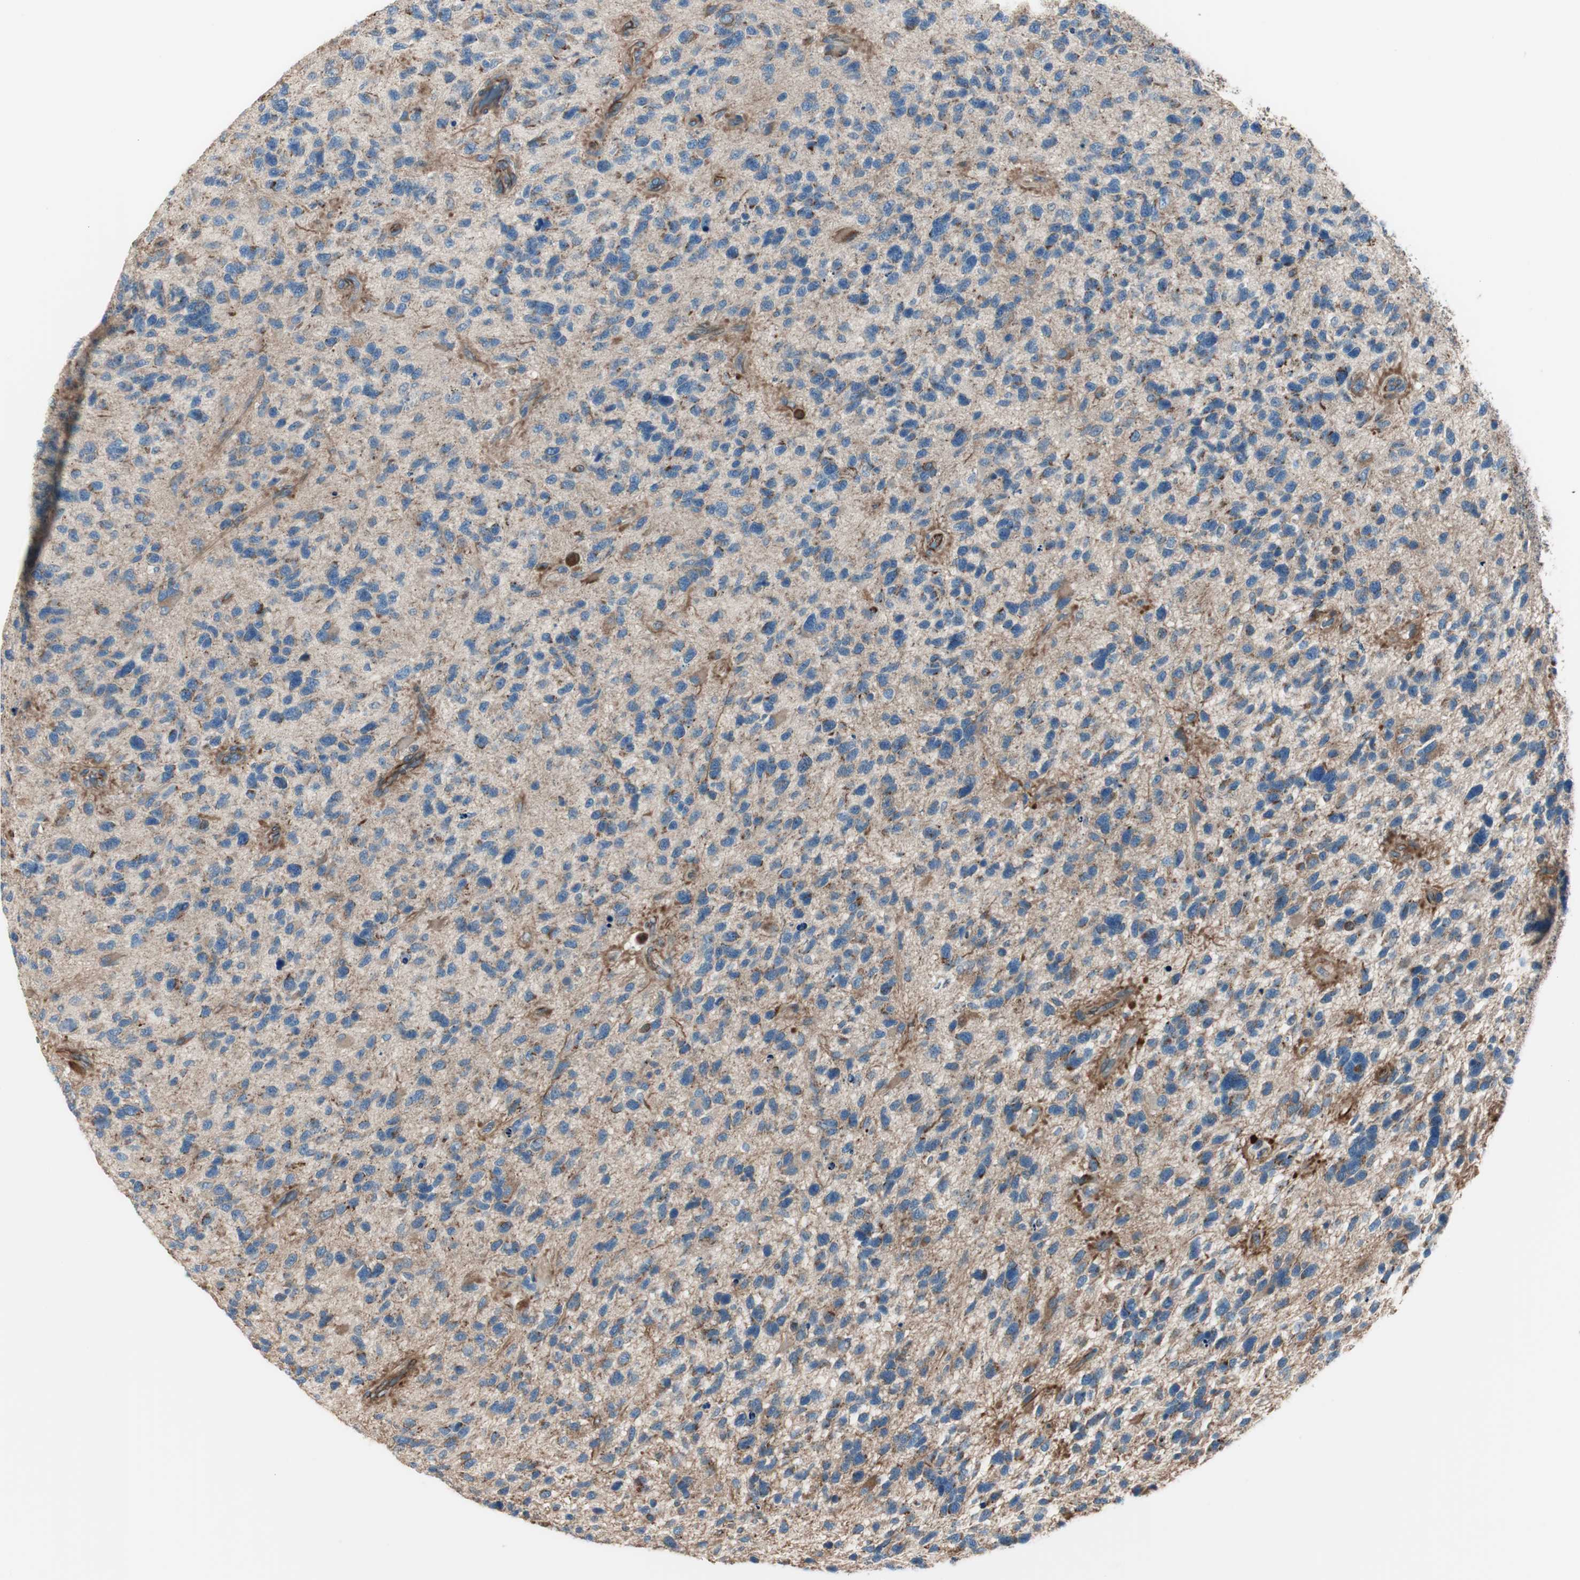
{"staining": {"intensity": "weak", "quantity": "<25%", "location": "cytoplasmic/membranous"}, "tissue": "glioma", "cell_type": "Tumor cells", "image_type": "cancer", "snomed": [{"axis": "morphology", "description": "Glioma, malignant, High grade"}, {"axis": "topography", "description": "Brain"}], "caption": "This is a histopathology image of immunohistochemistry staining of glioma, which shows no staining in tumor cells.", "gene": "SRCIN1", "patient": {"sex": "female", "age": 58}}